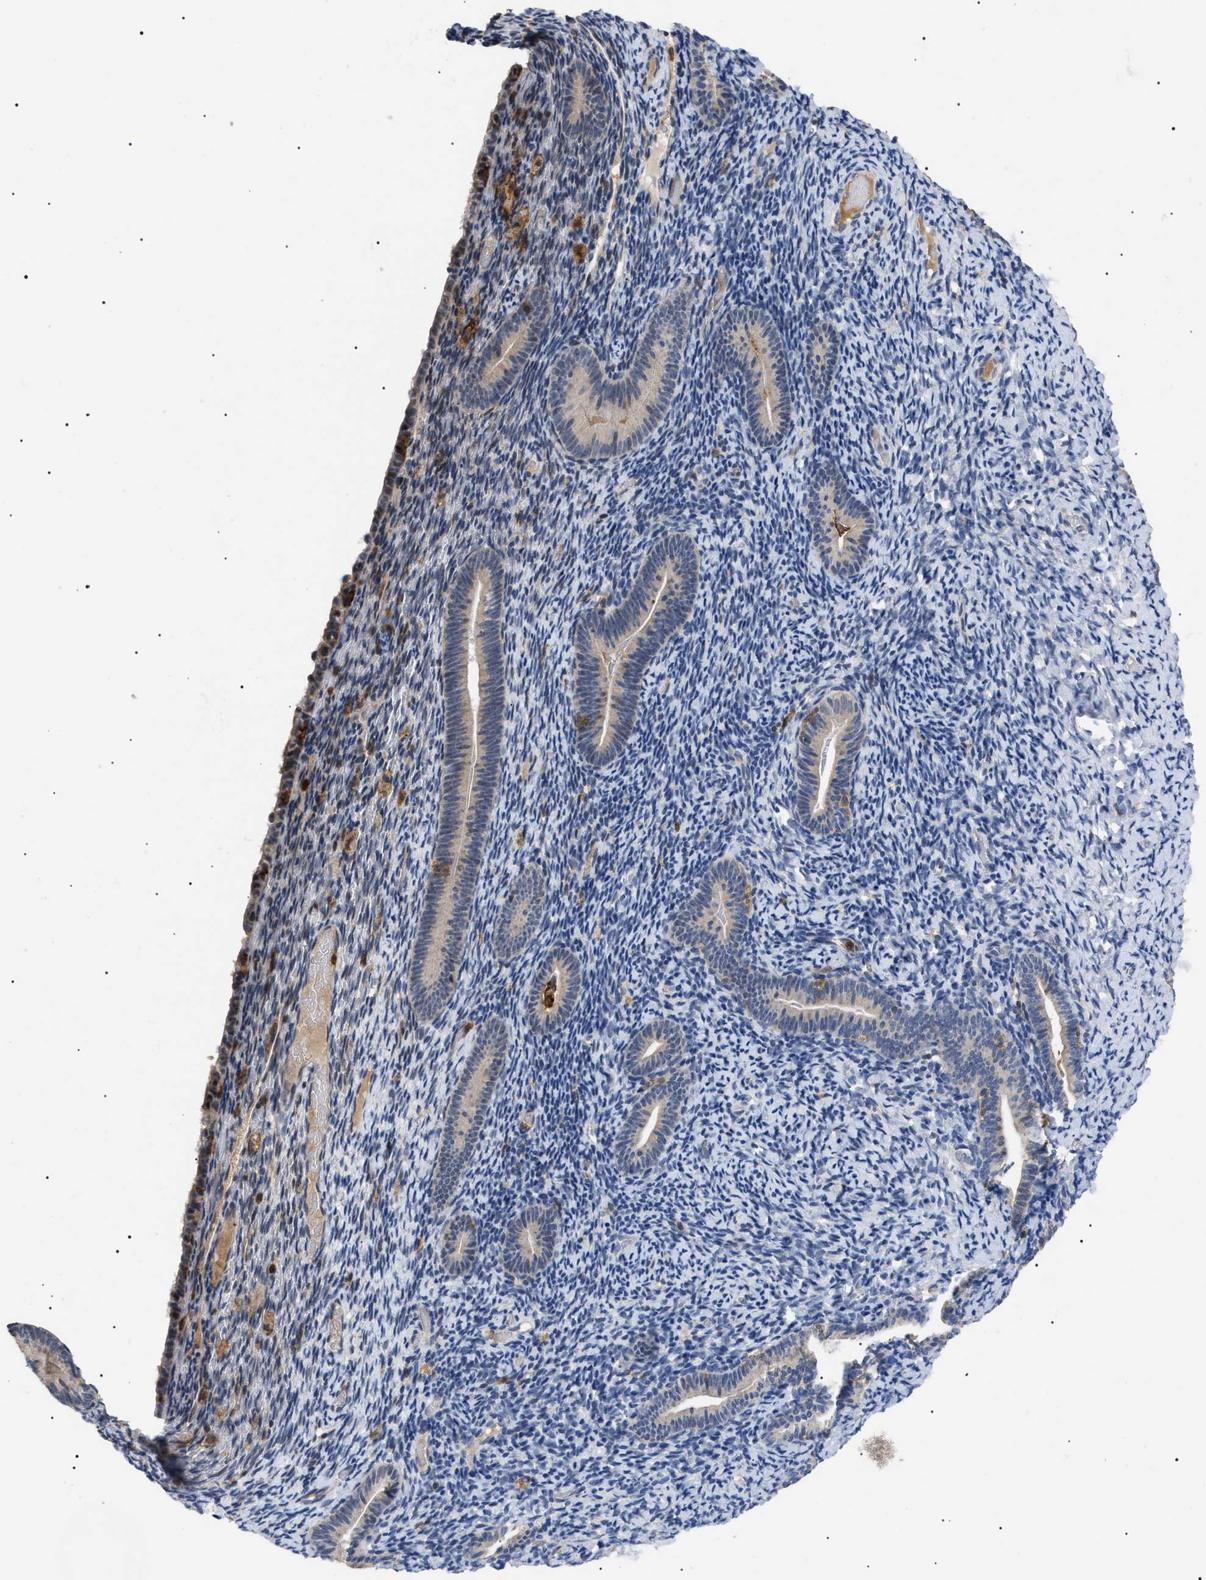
{"staining": {"intensity": "weak", "quantity": "<25%", "location": "cytoplasmic/membranous"}, "tissue": "endometrium", "cell_type": "Cells in endometrial stroma", "image_type": "normal", "snomed": [{"axis": "morphology", "description": "Normal tissue, NOS"}, {"axis": "topography", "description": "Endometrium"}], "caption": "IHC photomicrograph of unremarkable endometrium: endometrium stained with DAB demonstrates no significant protein expression in cells in endometrial stroma.", "gene": "CD300A", "patient": {"sex": "female", "age": 51}}